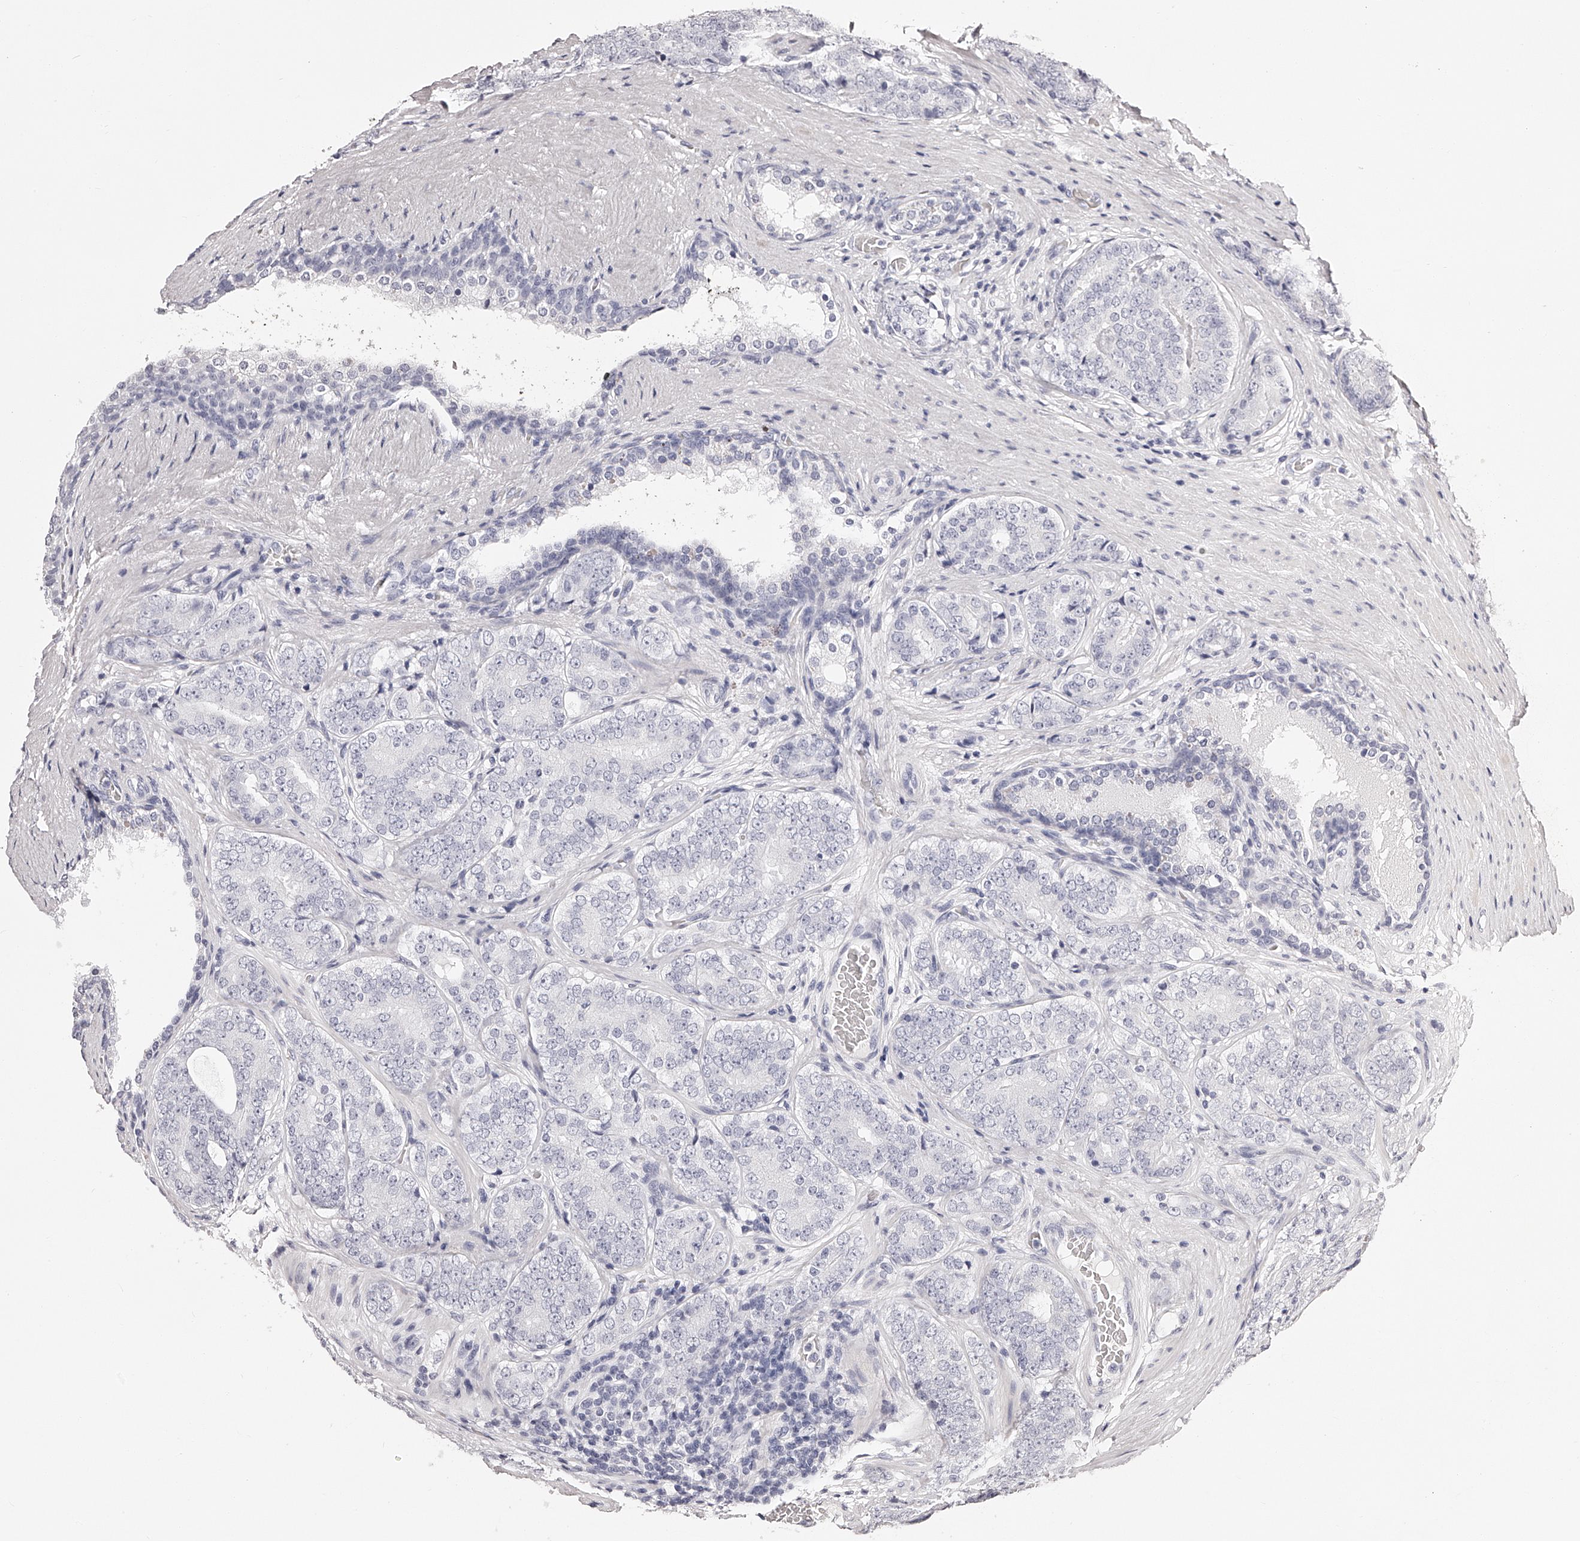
{"staining": {"intensity": "negative", "quantity": "none", "location": "none"}, "tissue": "prostate cancer", "cell_type": "Tumor cells", "image_type": "cancer", "snomed": [{"axis": "morphology", "description": "Adenocarcinoma, High grade"}, {"axis": "topography", "description": "Prostate"}], "caption": "Immunohistochemistry (IHC) histopathology image of neoplastic tissue: human prostate cancer stained with DAB (3,3'-diaminobenzidine) shows no significant protein positivity in tumor cells.", "gene": "PHACTR1", "patient": {"sex": "male", "age": 56}}